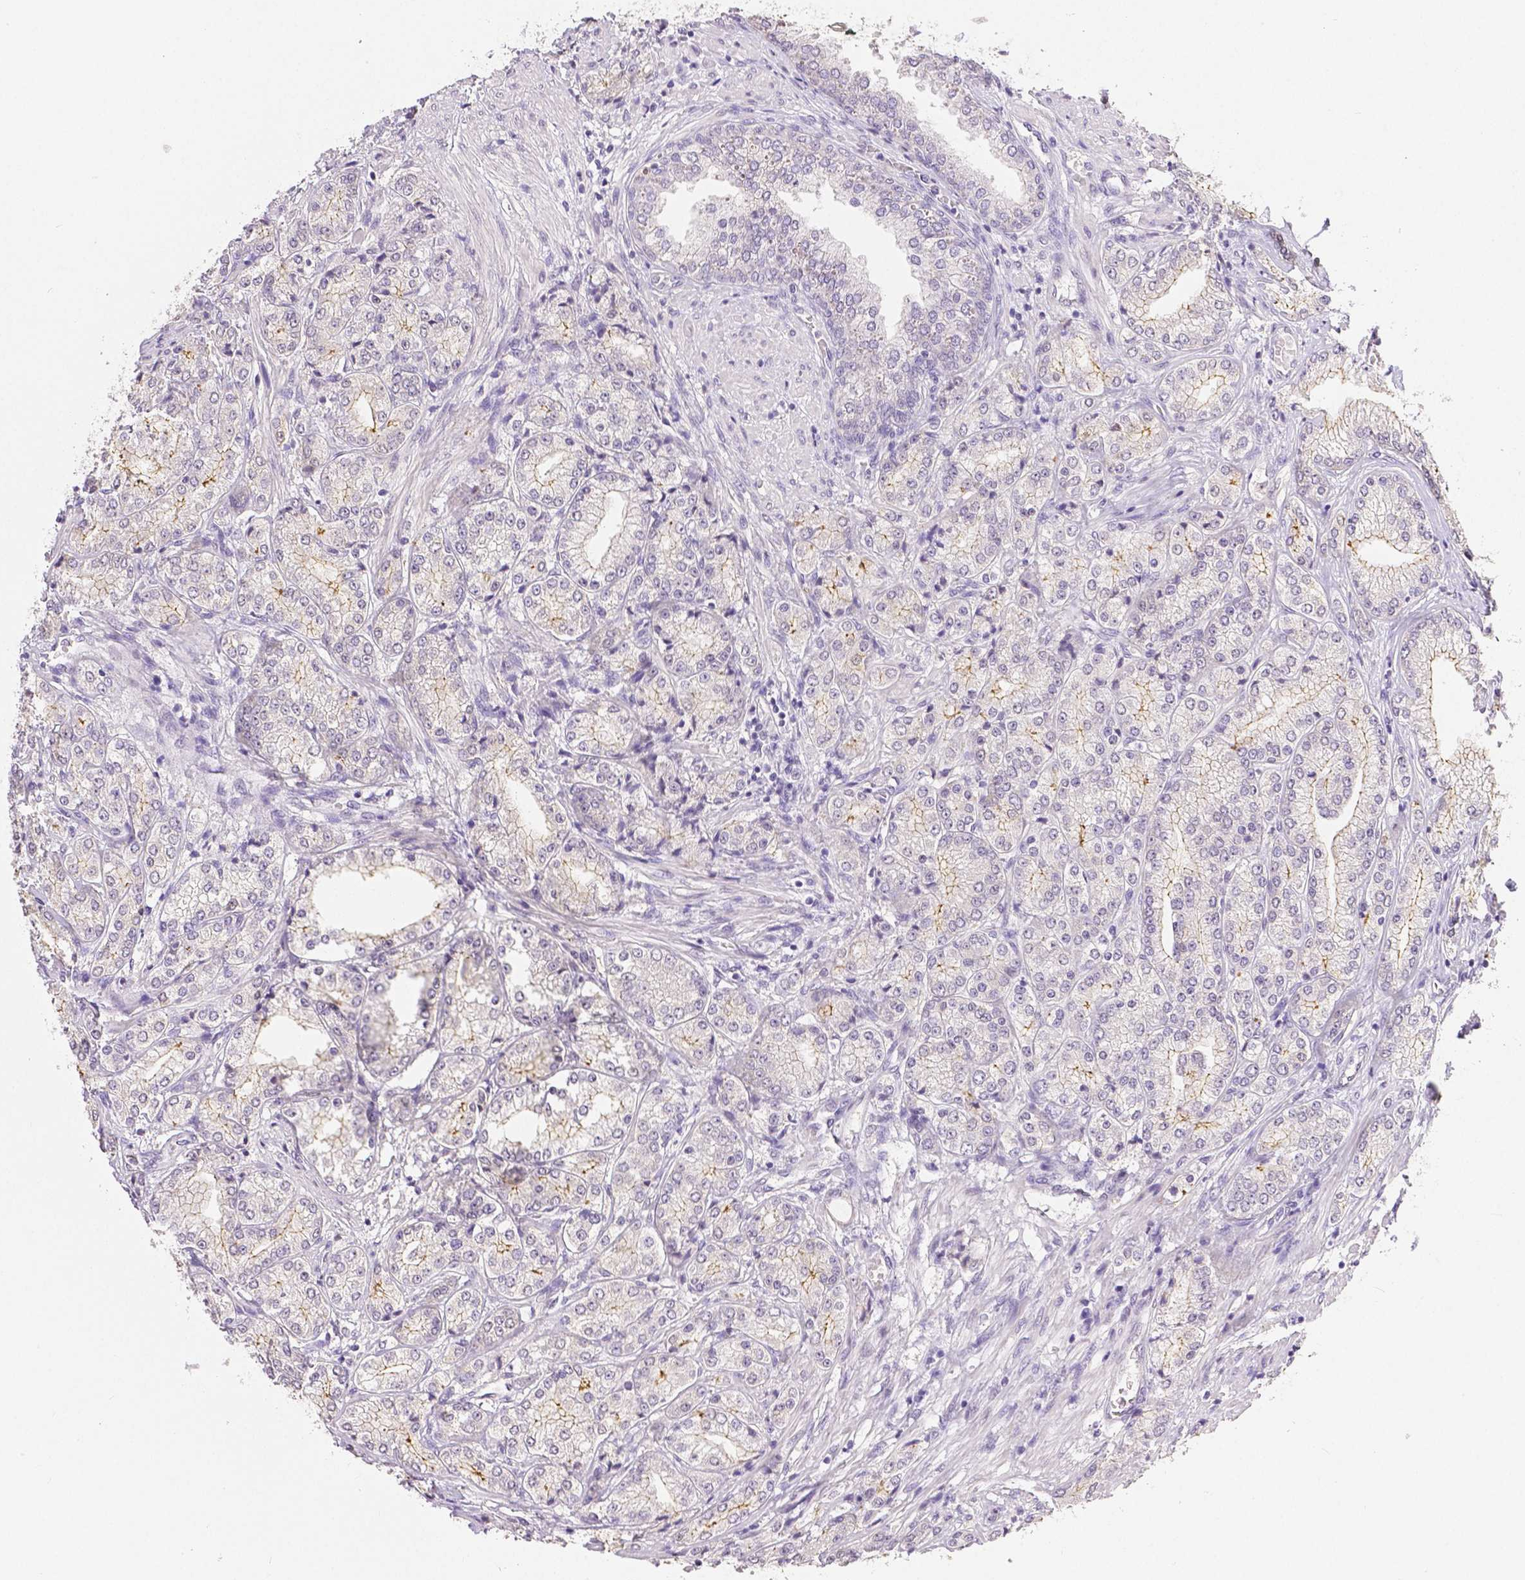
{"staining": {"intensity": "weak", "quantity": "<25%", "location": "cytoplasmic/membranous"}, "tissue": "prostate cancer", "cell_type": "Tumor cells", "image_type": "cancer", "snomed": [{"axis": "morphology", "description": "Adenocarcinoma, NOS"}, {"axis": "topography", "description": "Prostate"}], "caption": "Immunohistochemistry (IHC) histopathology image of neoplastic tissue: prostate cancer stained with DAB (3,3'-diaminobenzidine) reveals no significant protein positivity in tumor cells. Brightfield microscopy of IHC stained with DAB (brown) and hematoxylin (blue), captured at high magnification.", "gene": "OCLN", "patient": {"sex": "male", "age": 63}}